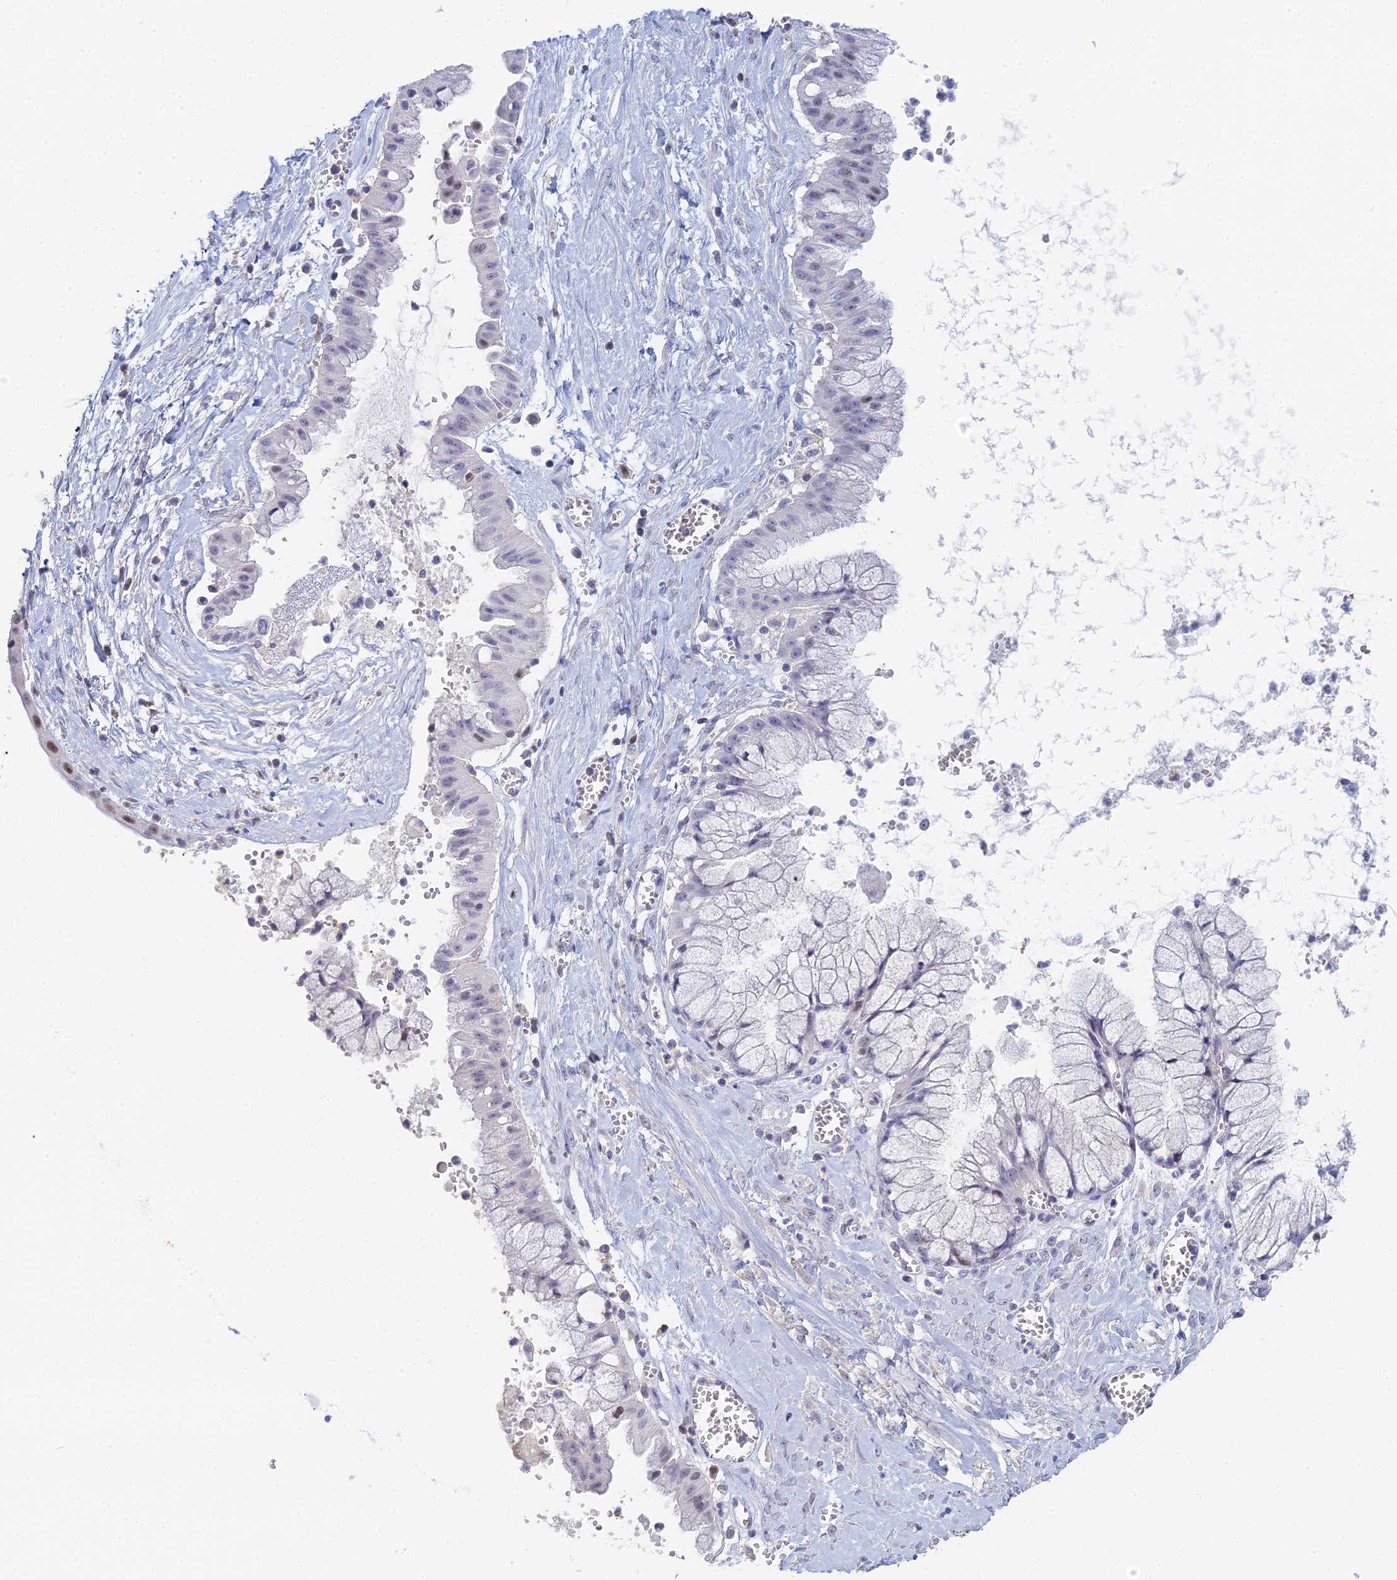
{"staining": {"intensity": "negative", "quantity": "none", "location": "none"}, "tissue": "ovarian cancer", "cell_type": "Tumor cells", "image_type": "cancer", "snomed": [{"axis": "morphology", "description": "Cystadenocarcinoma, mucinous, NOS"}, {"axis": "topography", "description": "Ovary"}], "caption": "DAB (3,3'-diaminobenzidine) immunohistochemical staining of human ovarian cancer (mucinous cystadenocarcinoma) exhibits no significant expression in tumor cells.", "gene": "MCM2", "patient": {"sex": "female", "age": 70}}